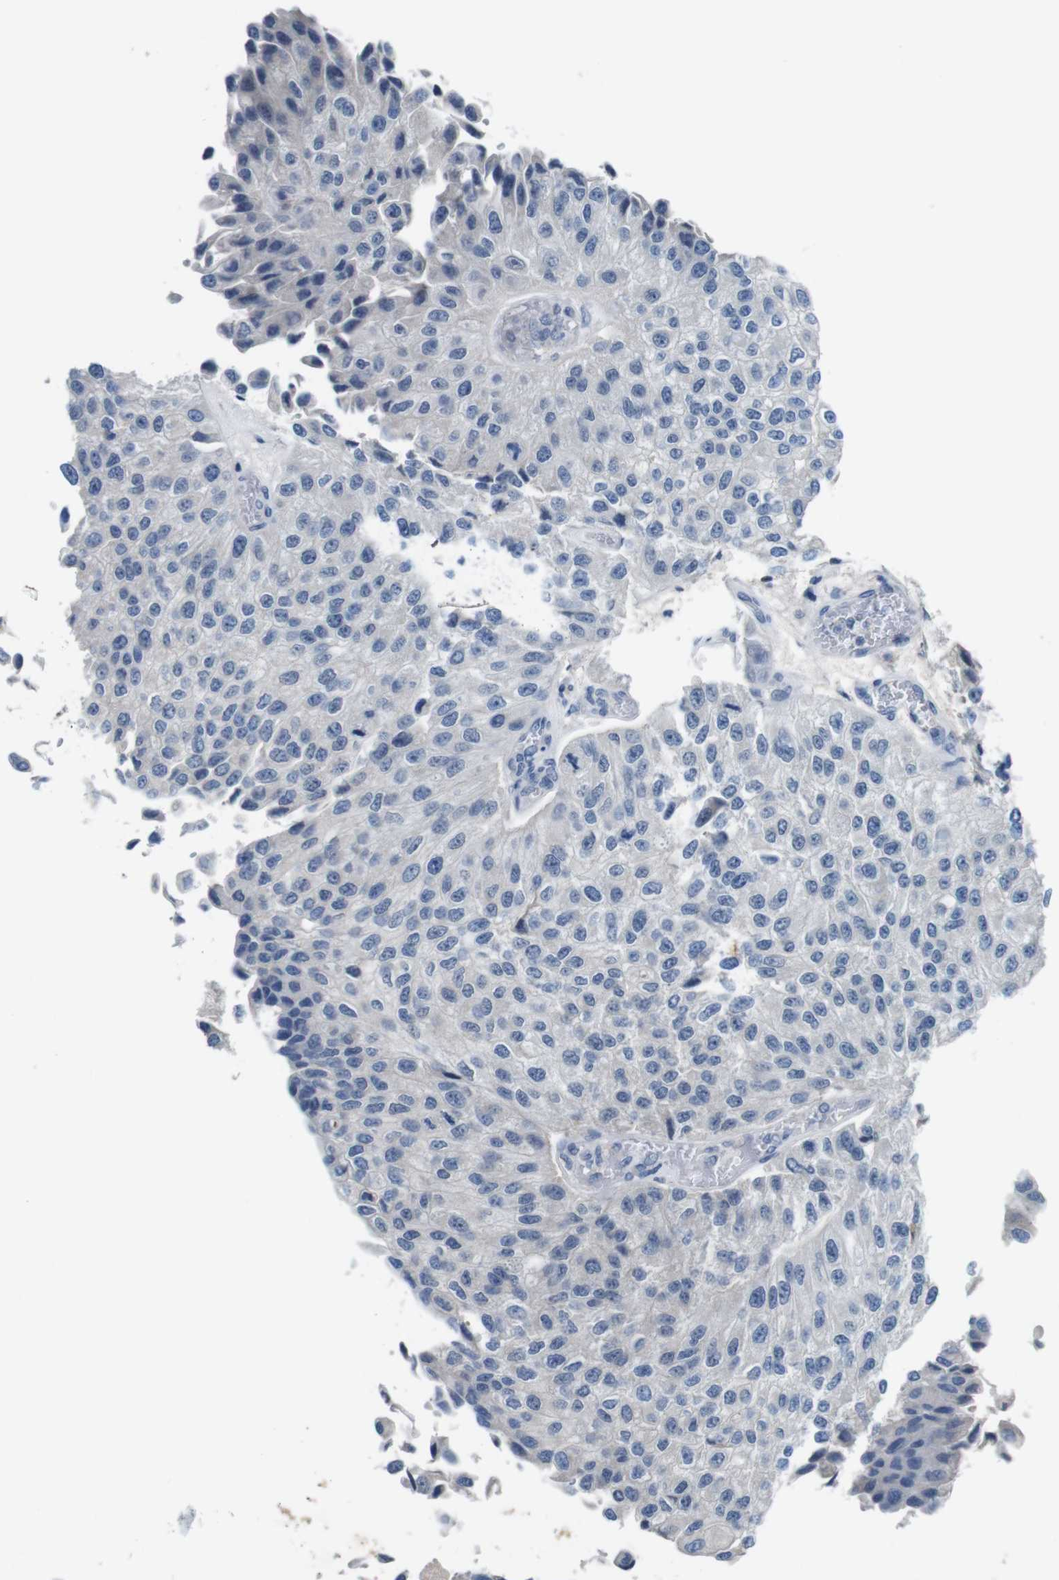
{"staining": {"intensity": "negative", "quantity": "none", "location": "none"}, "tissue": "urothelial cancer", "cell_type": "Tumor cells", "image_type": "cancer", "snomed": [{"axis": "morphology", "description": "Urothelial carcinoma, High grade"}, {"axis": "topography", "description": "Kidney"}, {"axis": "topography", "description": "Urinary bladder"}], "caption": "Histopathology image shows no protein positivity in tumor cells of high-grade urothelial carcinoma tissue. (Brightfield microscopy of DAB immunohistochemistry (IHC) at high magnification).", "gene": "SLC2A8", "patient": {"sex": "male", "age": 77}}